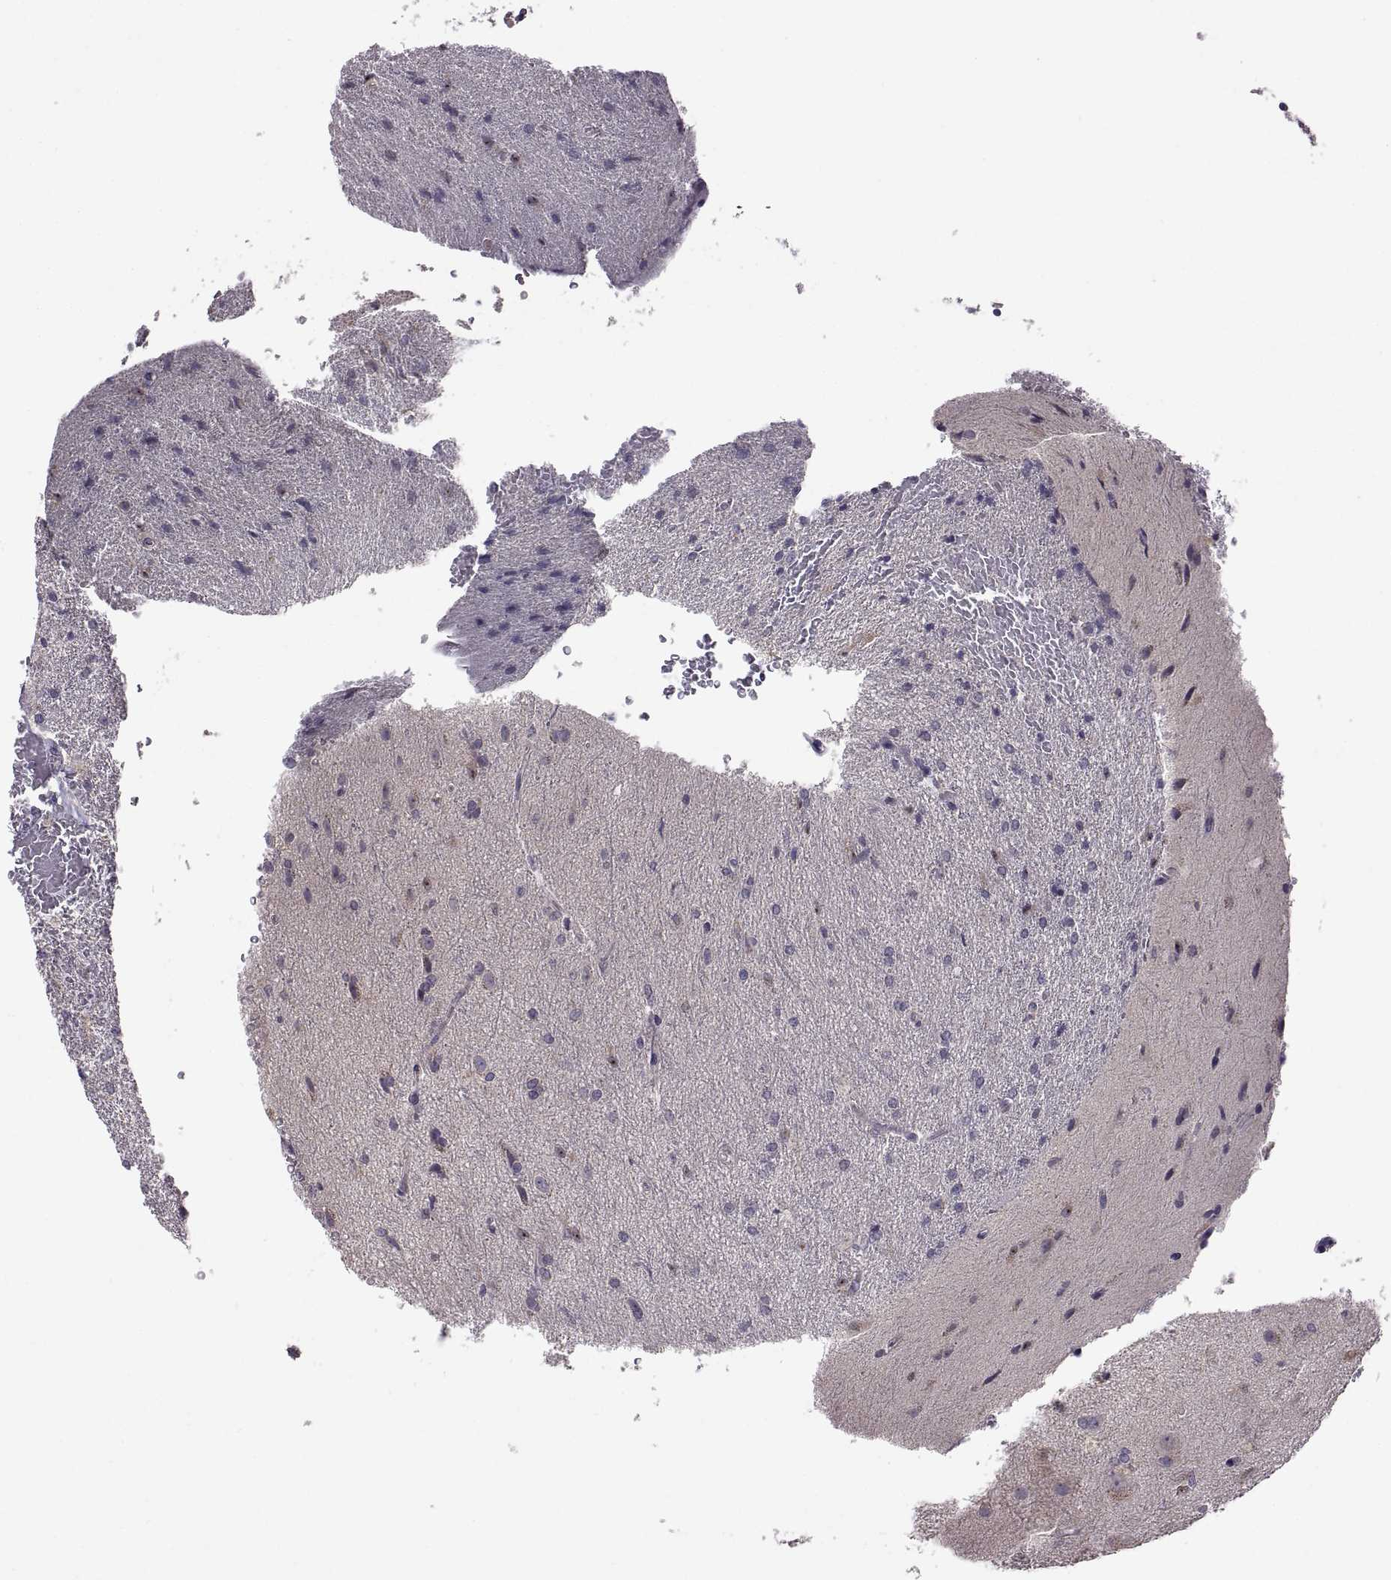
{"staining": {"intensity": "negative", "quantity": "none", "location": "none"}, "tissue": "glioma", "cell_type": "Tumor cells", "image_type": "cancer", "snomed": [{"axis": "morphology", "description": "Glioma, malignant, High grade"}, {"axis": "topography", "description": "Brain"}], "caption": "High-grade glioma (malignant) was stained to show a protein in brown. There is no significant positivity in tumor cells.", "gene": "ACSBG2", "patient": {"sex": "male", "age": 68}}